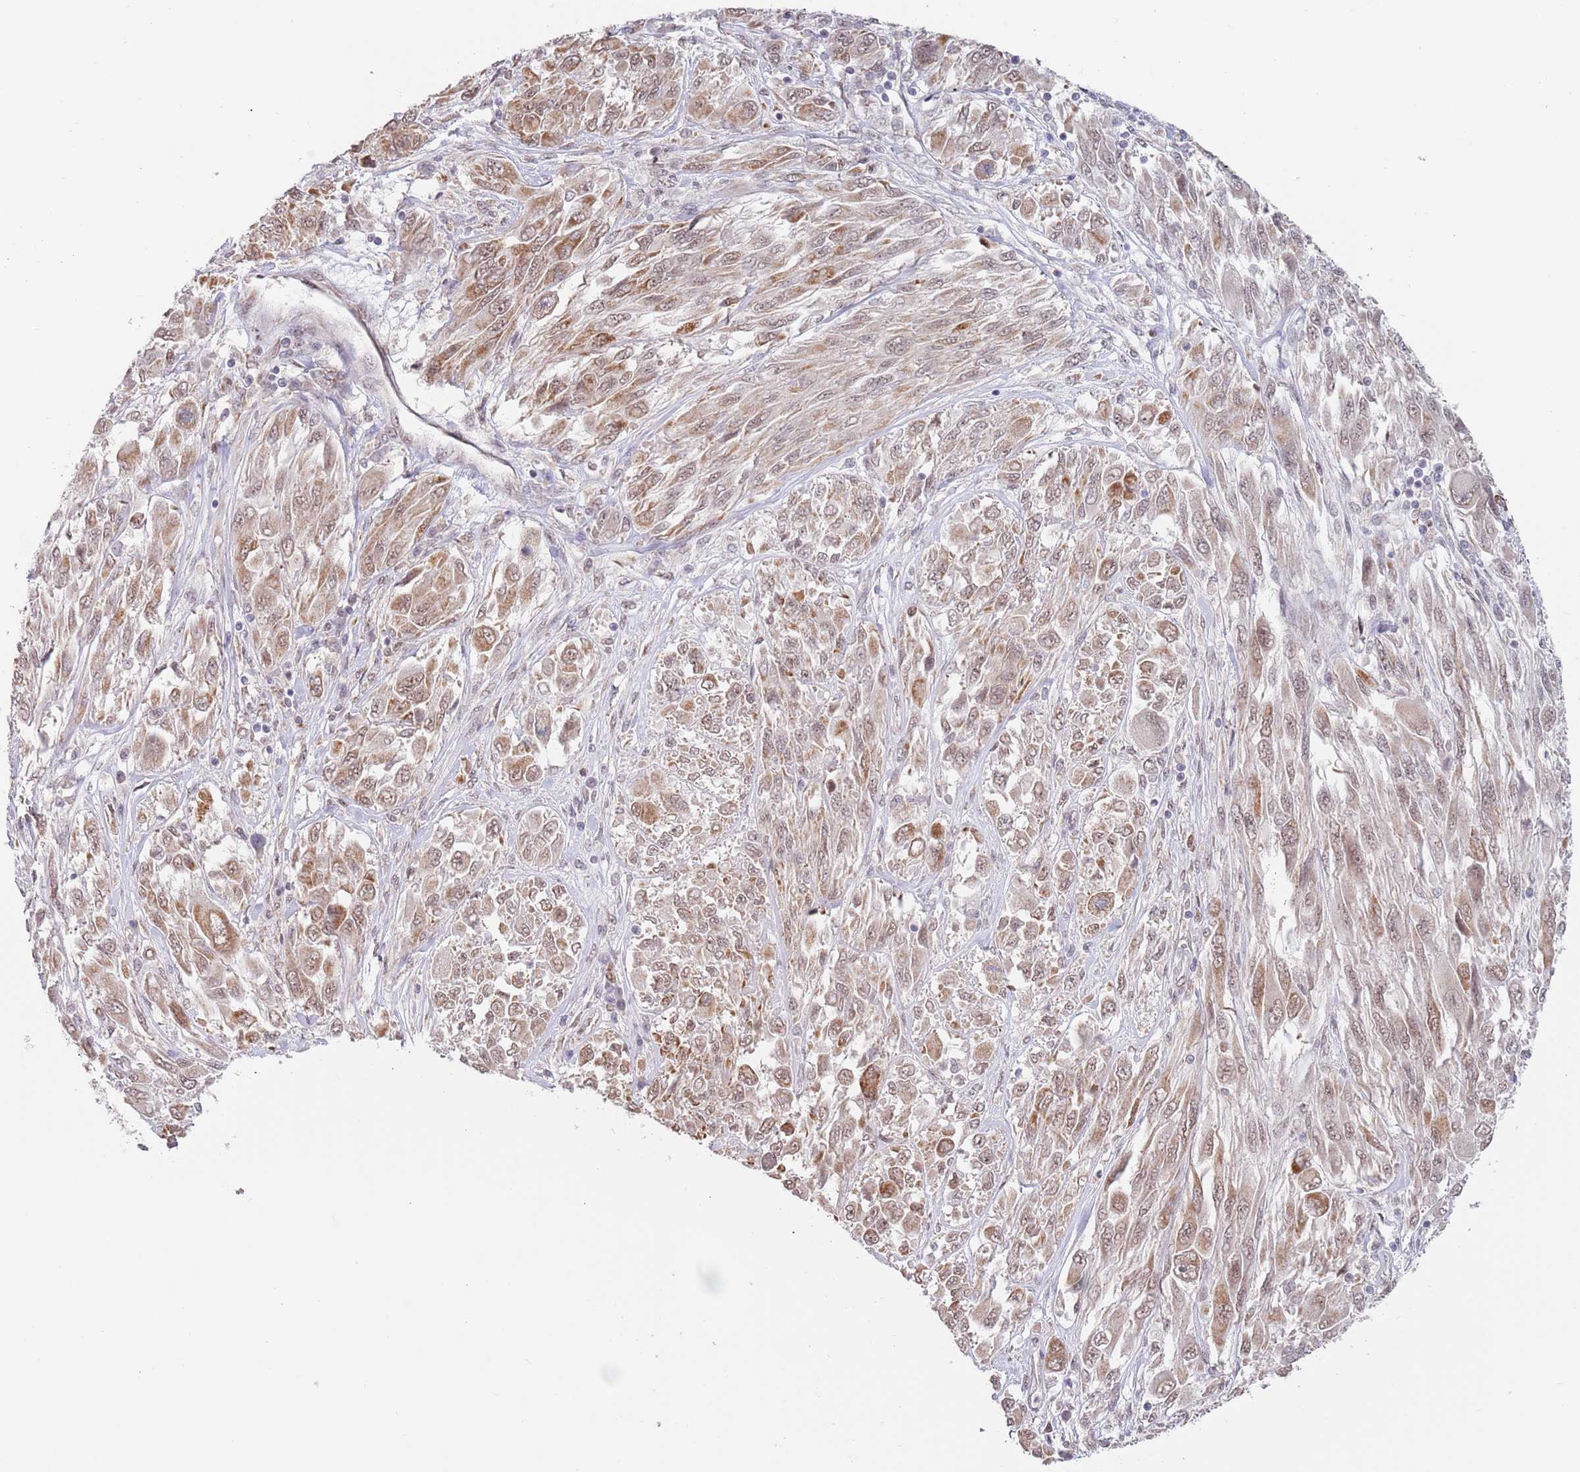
{"staining": {"intensity": "moderate", "quantity": ">75%", "location": "cytoplasmic/membranous,nuclear"}, "tissue": "melanoma", "cell_type": "Tumor cells", "image_type": "cancer", "snomed": [{"axis": "morphology", "description": "Malignant melanoma, NOS"}, {"axis": "topography", "description": "Skin"}], "caption": "This is an image of immunohistochemistry (IHC) staining of melanoma, which shows moderate staining in the cytoplasmic/membranous and nuclear of tumor cells.", "gene": "UQCC3", "patient": {"sex": "female", "age": 91}}